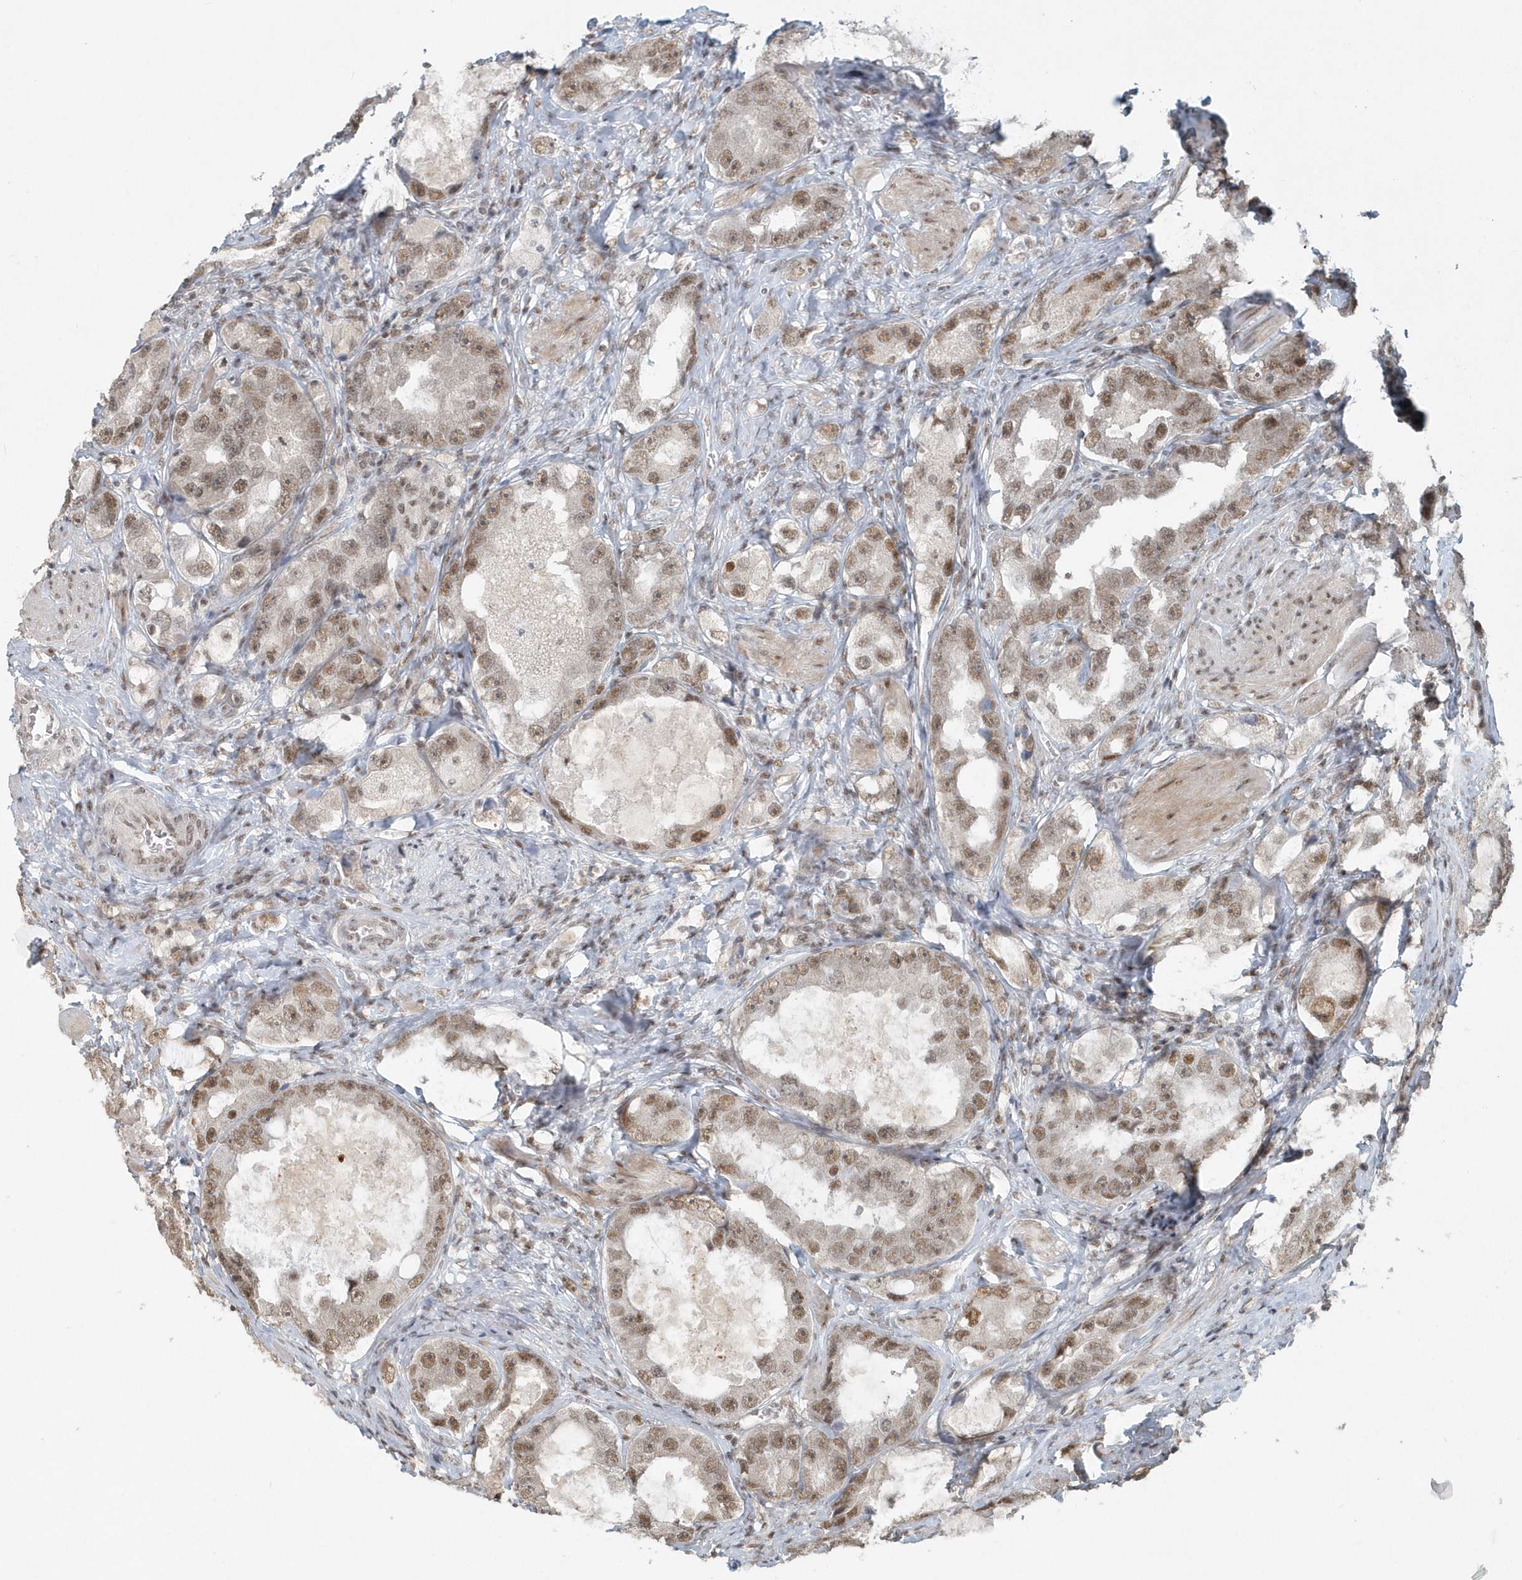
{"staining": {"intensity": "moderate", "quantity": ">75%", "location": "nuclear"}, "tissue": "prostate cancer", "cell_type": "Tumor cells", "image_type": "cancer", "snomed": [{"axis": "morphology", "description": "Adenocarcinoma, High grade"}, {"axis": "topography", "description": "Prostate"}], "caption": "An image showing moderate nuclear expression in about >75% of tumor cells in prostate high-grade adenocarcinoma, as visualized by brown immunohistochemical staining.", "gene": "YTHDC1", "patient": {"sex": "male", "age": 63}}